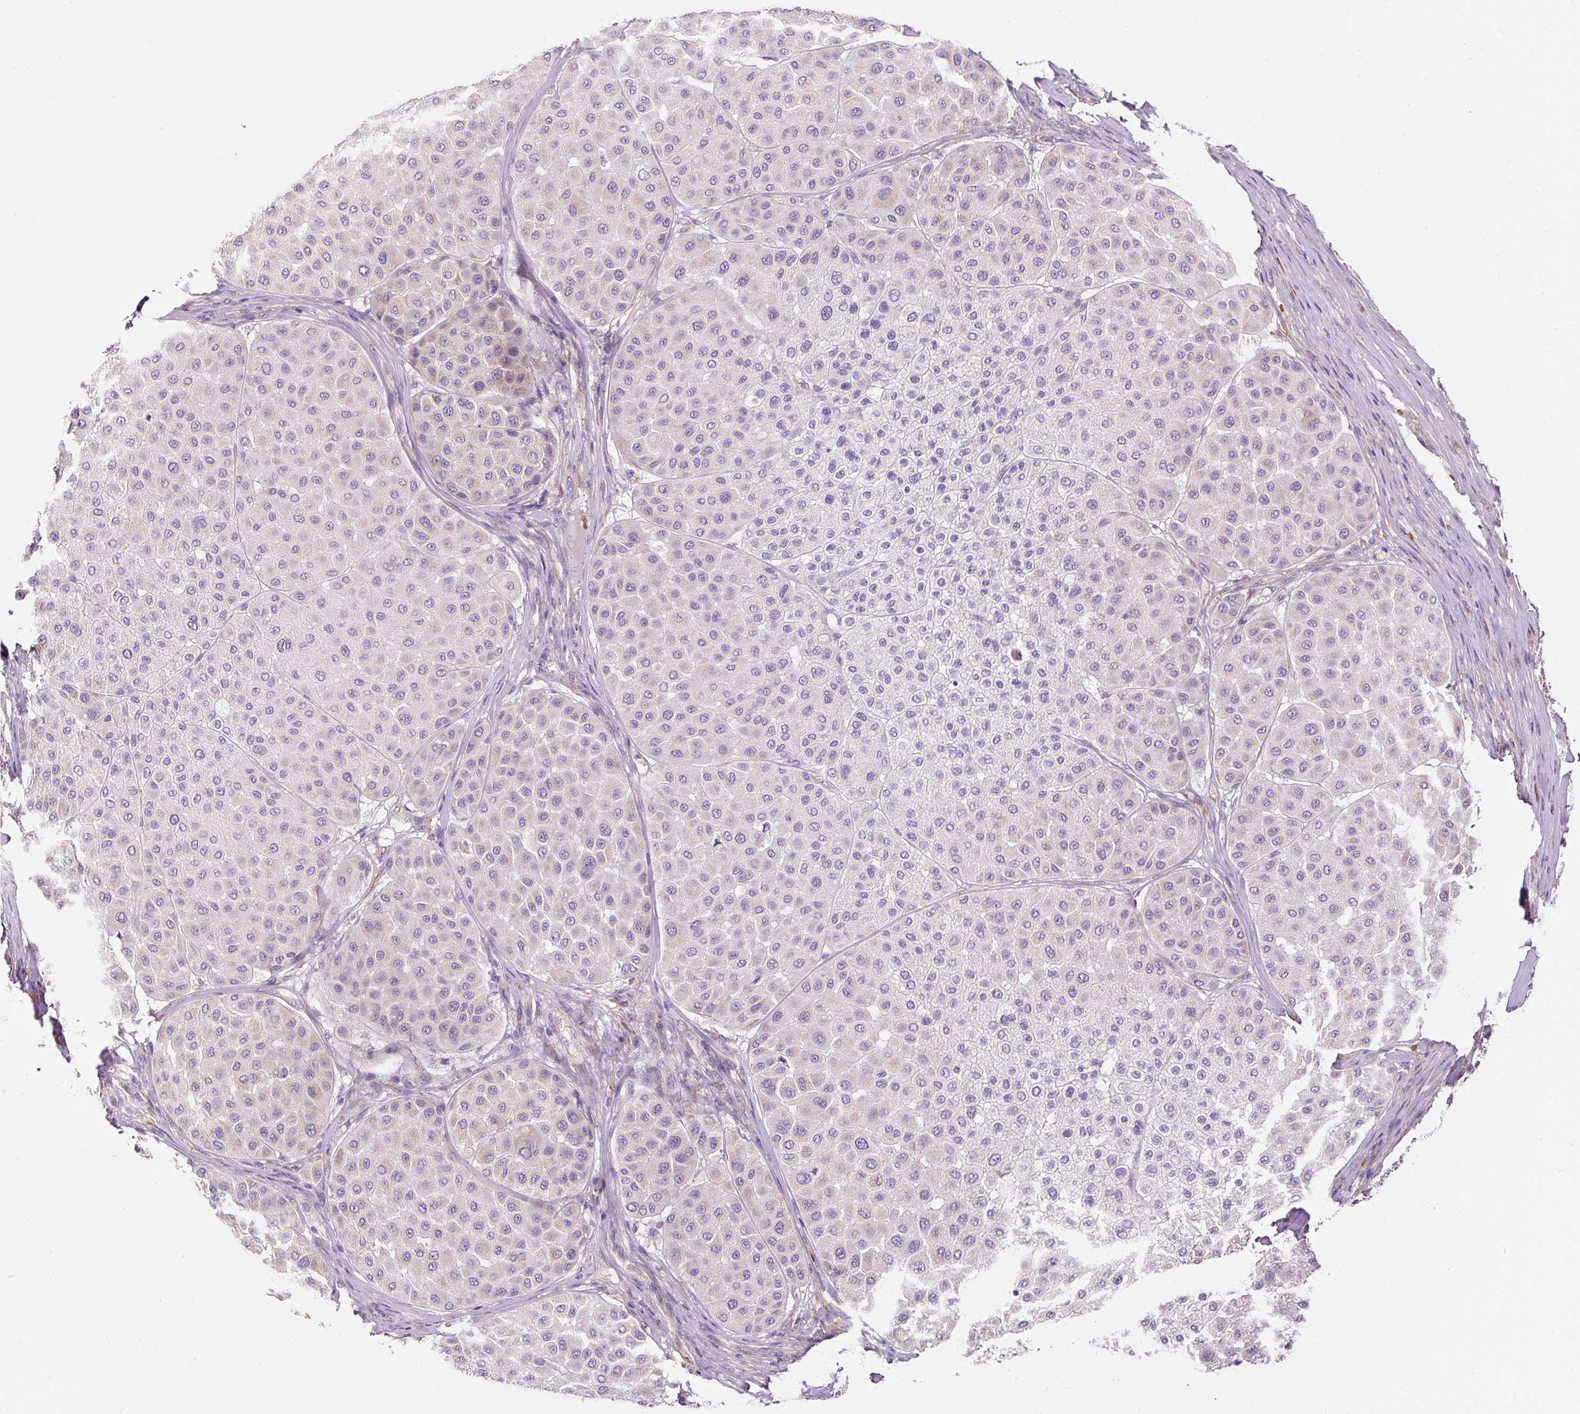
{"staining": {"intensity": "weak", "quantity": "<25%", "location": "cytoplasmic/membranous"}, "tissue": "melanoma", "cell_type": "Tumor cells", "image_type": "cancer", "snomed": [{"axis": "morphology", "description": "Malignant melanoma, Metastatic site"}, {"axis": "topography", "description": "Smooth muscle"}], "caption": "Tumor cells show no significant protein positivity in melanoma.", "gene": "PRRC2A", "patient": {"sex": "male", "age": 41}}